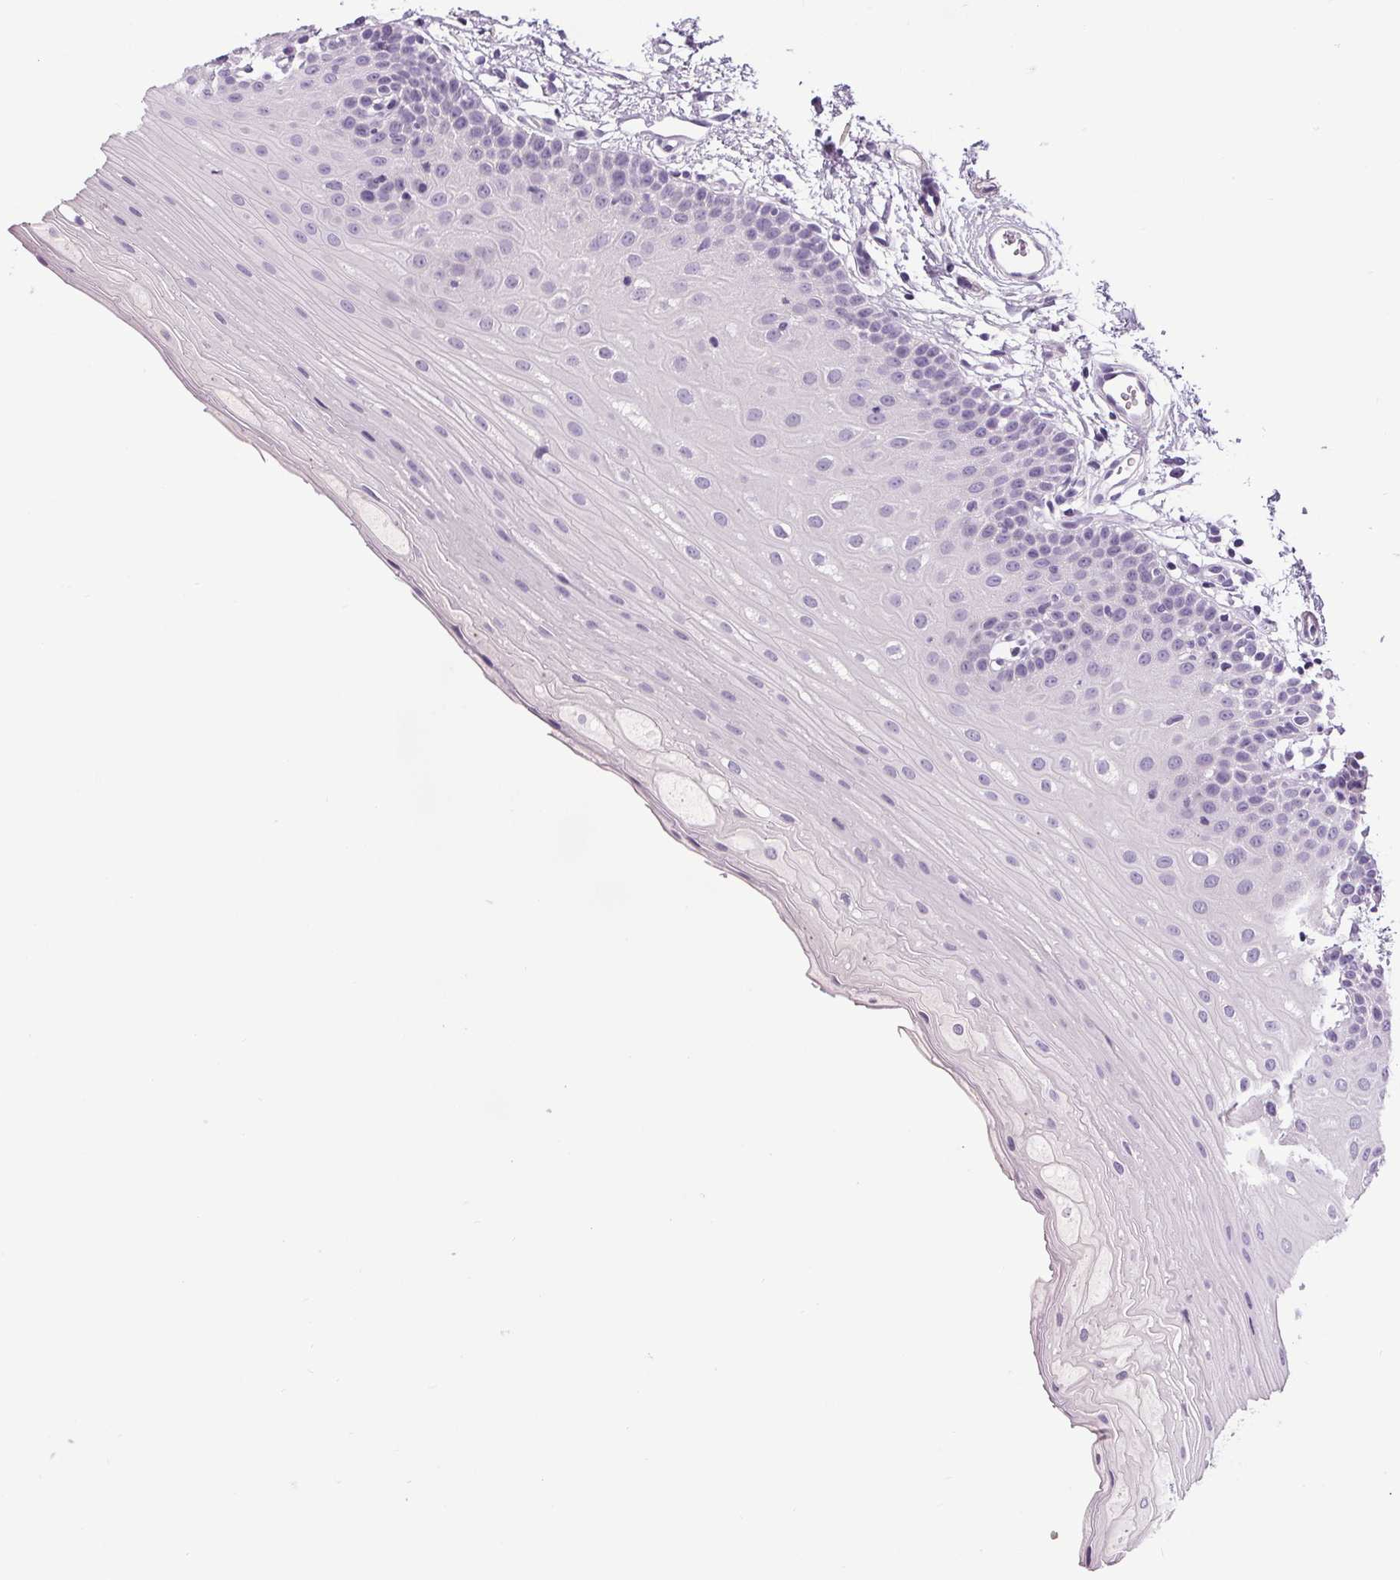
{"staining": {"intensity": "negative", "quantity": "none", "location": "none"}, "tissue": "oral mucosa", "cell_type": "Squamous epithelial cells", "image_type": "normal", "snomed": [{"axis": "morphology", "description": "Normal tissue, NOS"}, {"axis": "morphology", "description": "Adenocarcinoma, NOS"}, {"axis": "topography", "description": "Oral tissue"}, {"axis": "topography", "description": "Head-Neck"}], "caption": "Micrograph shows no protein positivity in squamous epithelial cells of normal oral mucosa. Brightfield microscopy of immunohistochemistry stained with DAB (brown) and hematoxylin (blue), captured at high magnification.", "gene": "ELAVL2", "patient": {"sex": "female", "age": 57}}